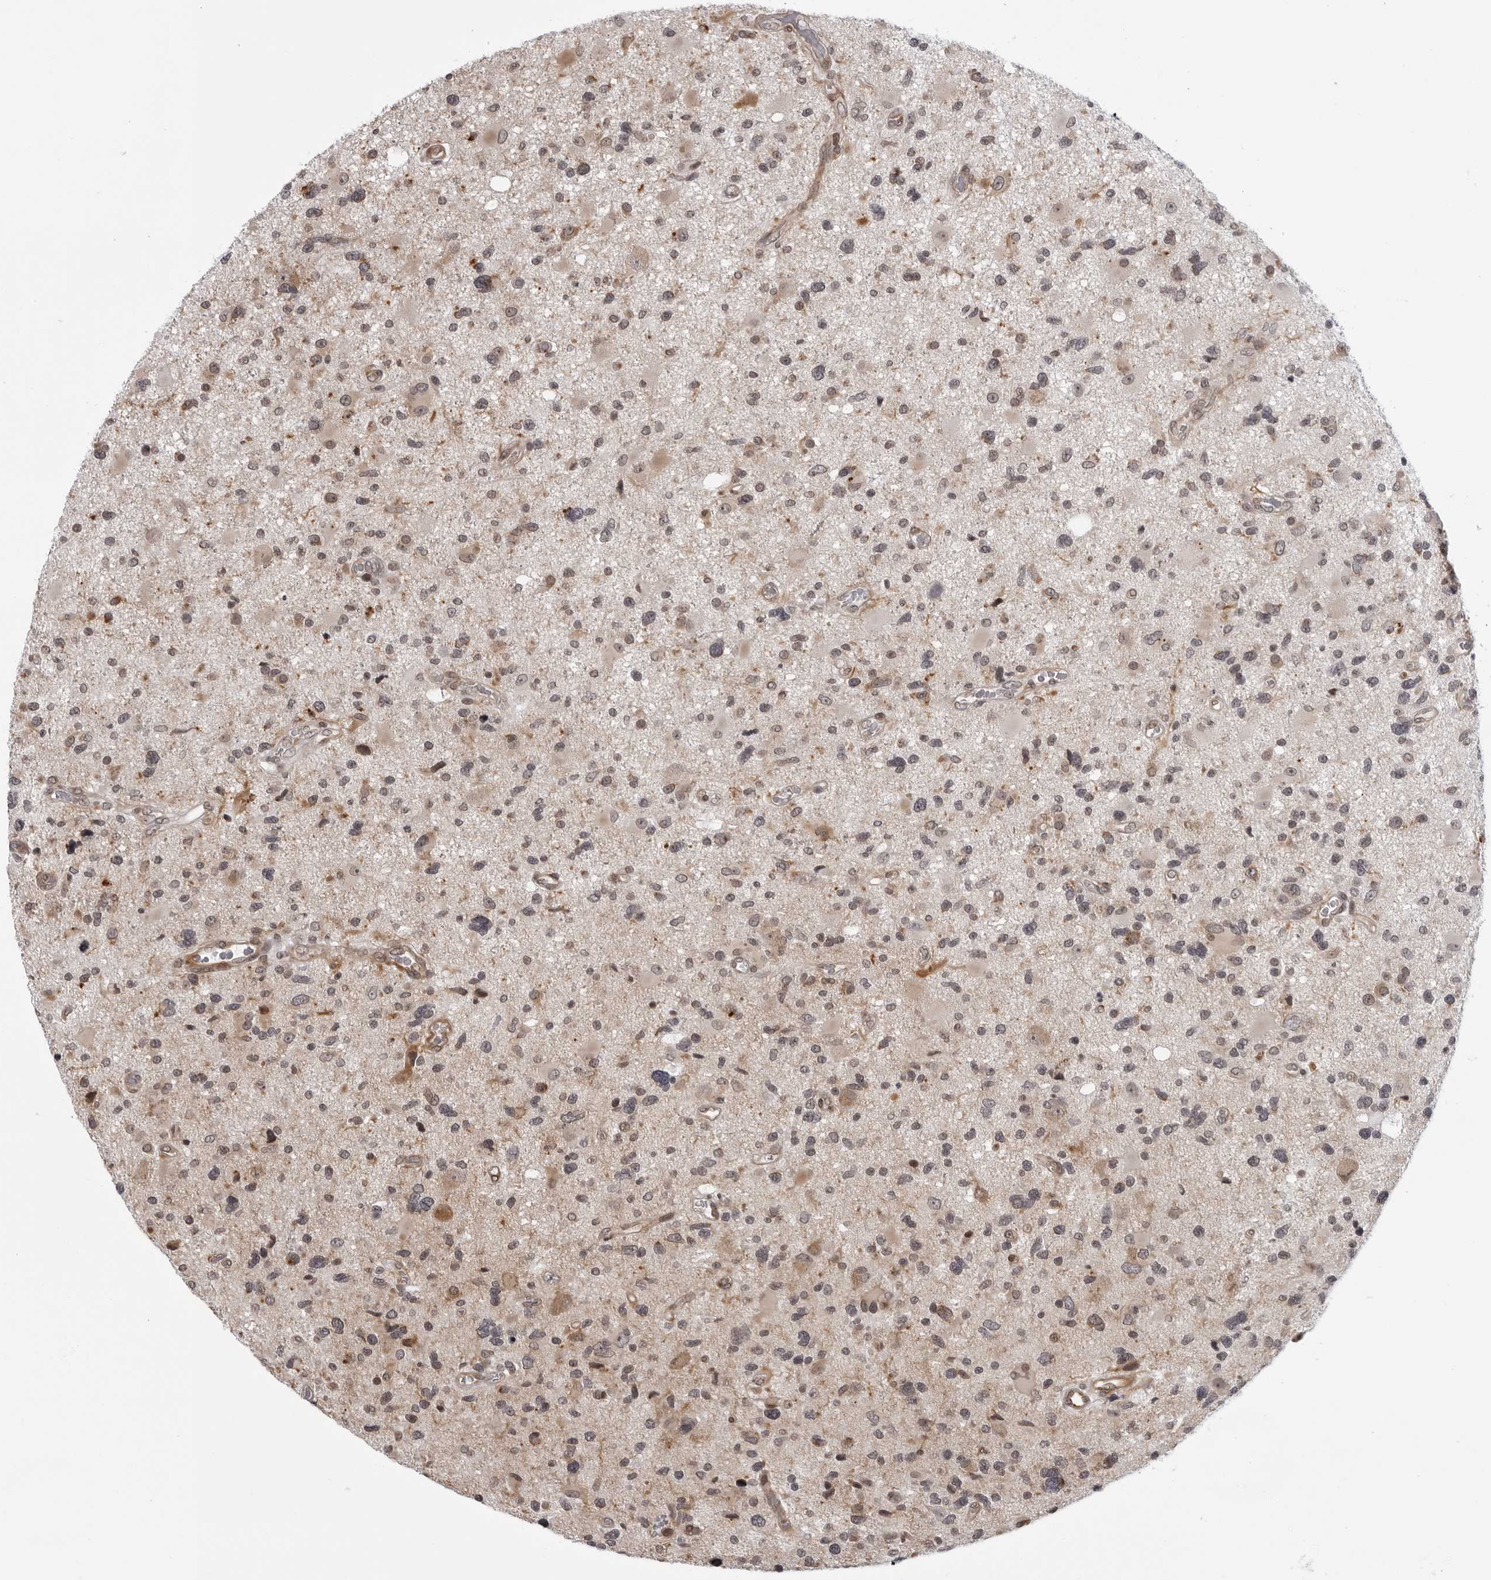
{"staining": {"intensity": "weak", "quantity": "25%-75%", "location": "cytoplasmic/membranous,nuclear"}, "tissue": "glioma", "cell_type": "Tumor cells", "image_type": "cancer", "snomed": [{"axis": "morphology", "description": "Glioma, malignant, High grade"}, {"axis": "topography", "description": "Brain"}], "caption": "Immunohistochemistry (IHC) of glioma demonstrates low levels of weak cytoplasmic/membranous and nuclear expression in approximately 25%-75% of tumor cells.", "gene": "GCSAML", "patient": {"sex": "male", "age": 33}}